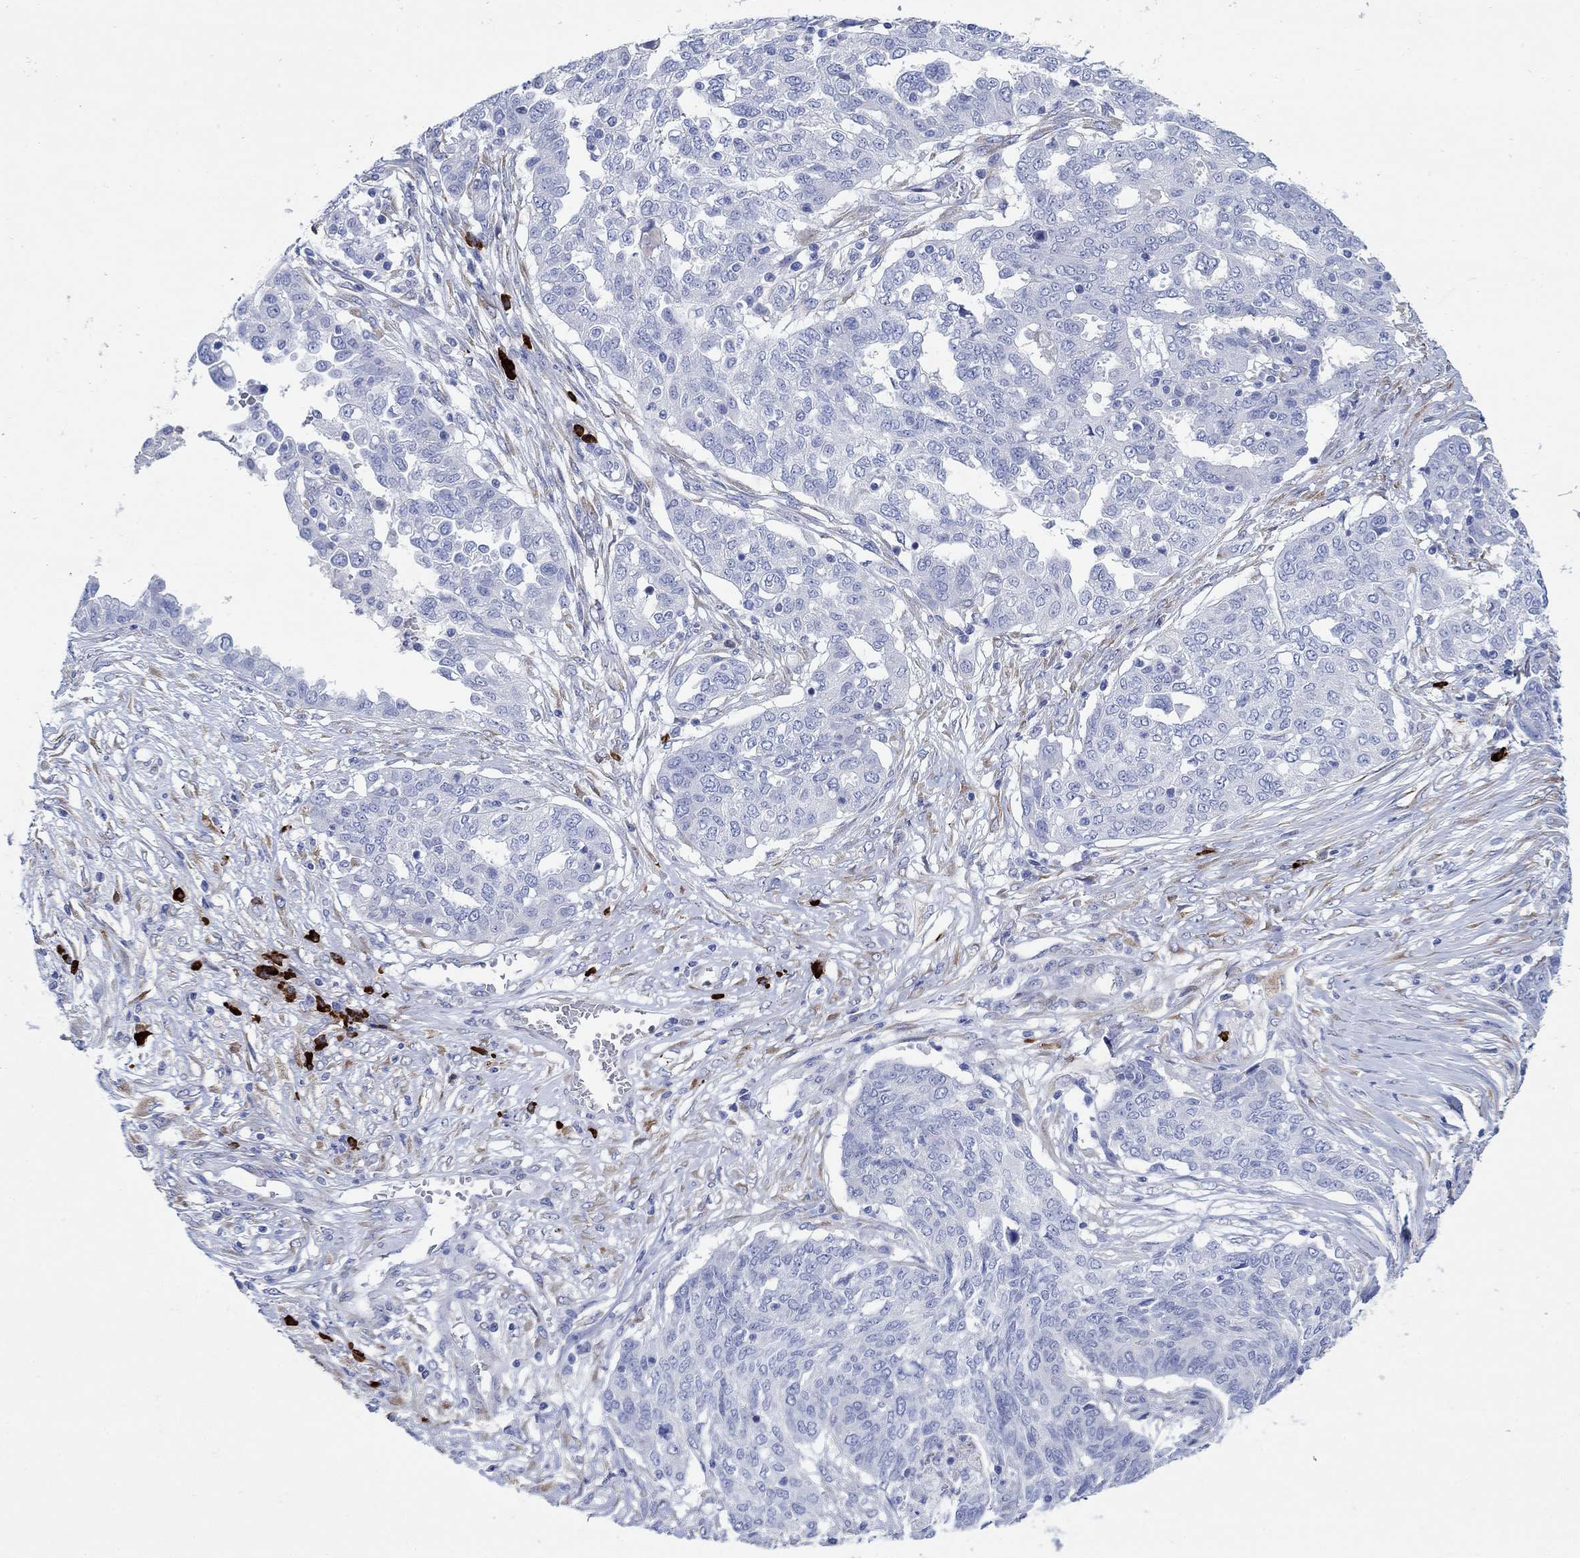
{"staining": {"intensity": "negative", "quantity": "none", "location": "none"}, "tissue": "ovarian cancer", "cell_type": "Tumor cells", "image_type": "cancer", "snomed": [{"axis": "morphology", "description": "Cystadenocarcinoma, serous, NOS"}, {"axis": "topography", "description": "Ovary"}], "caption": "IHC histopathology image of human ovarian cancer (serous cystadenocarcinoma) stained for a protein (brown), which shows no positivity in tumor cells. (Brightfield microscopy of DAB (3,3'-diaminobenzidine) IHC at high magnification).", "gene": "P2RY6", "patient": {"sex": "female", "age": 67}}